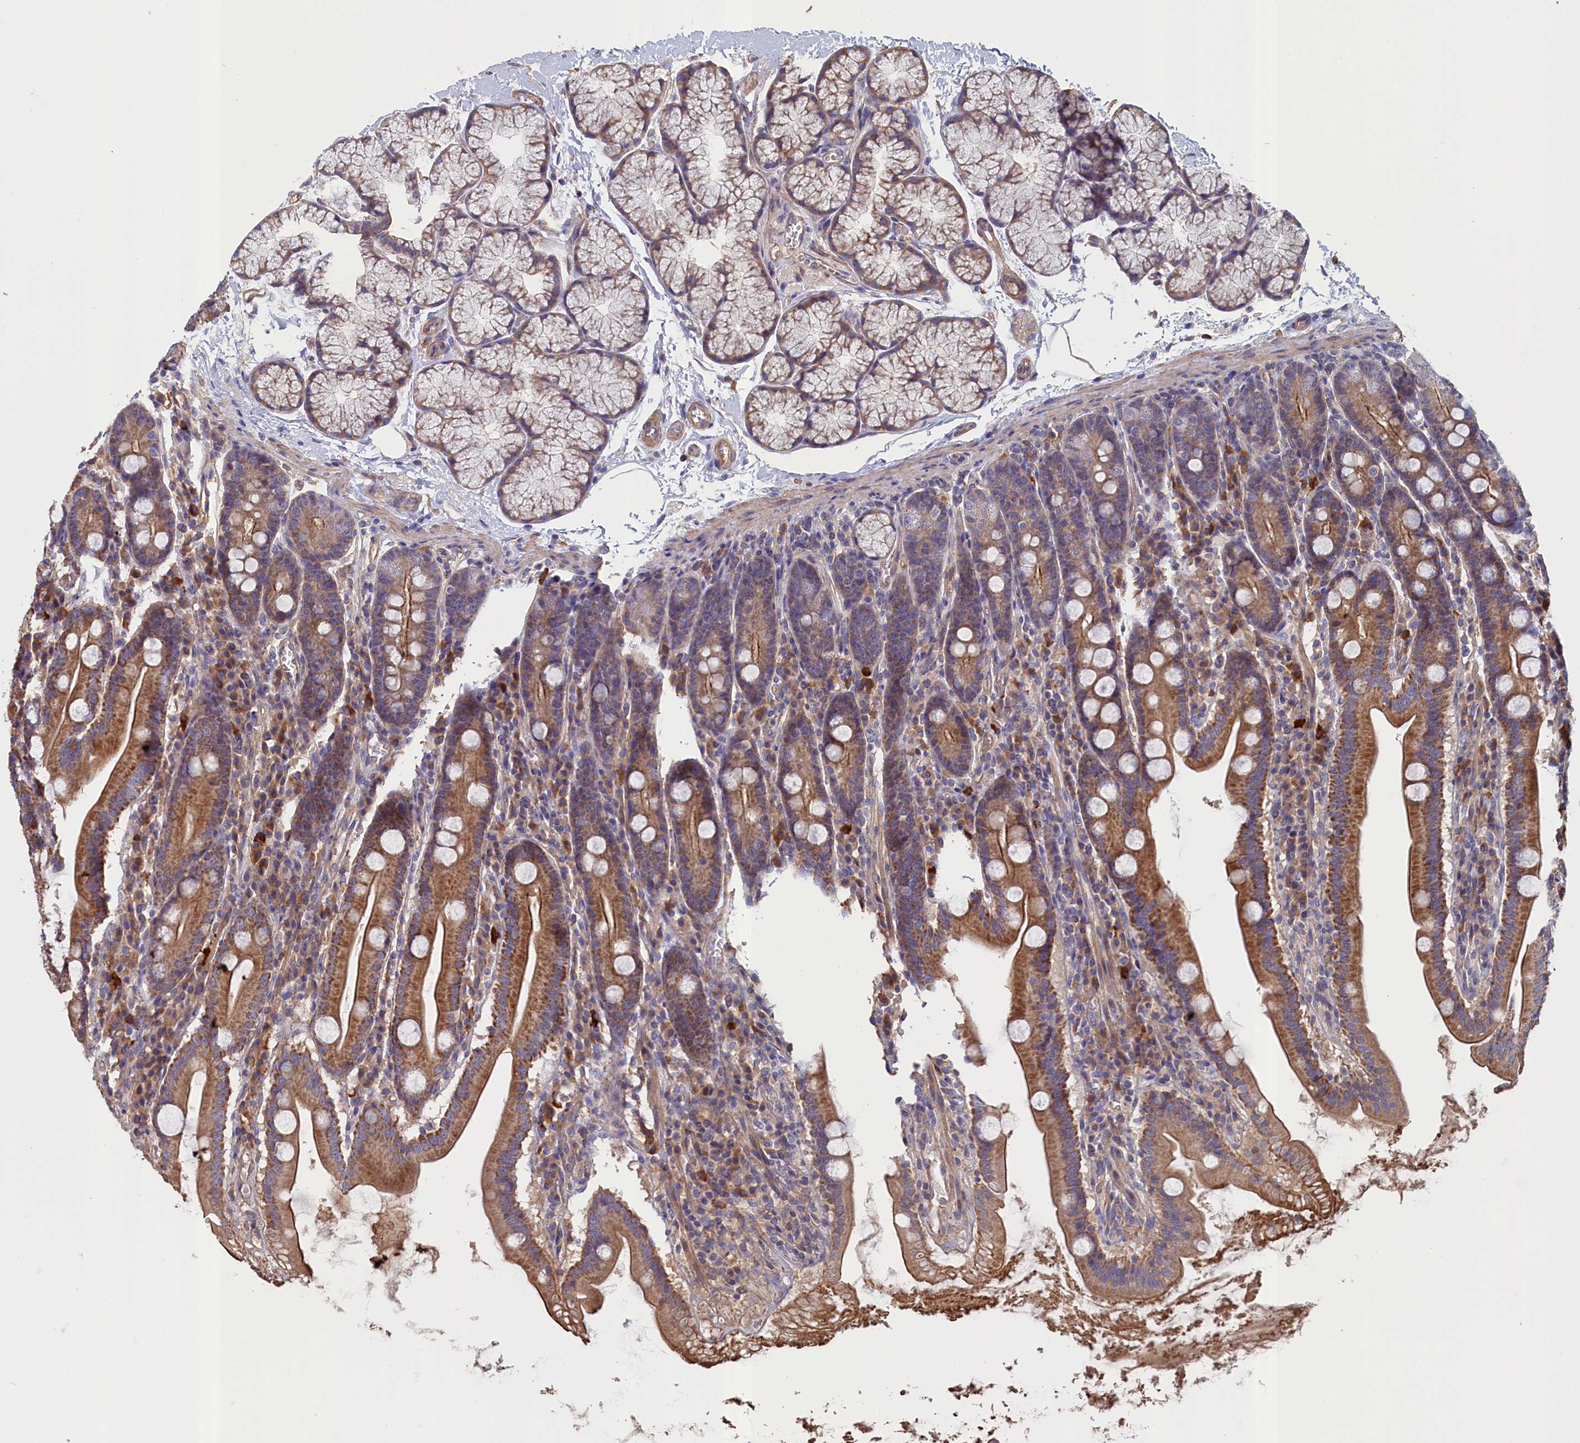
{"staining": {"intensity": "moderate", "quantity": ">75%", "location": "cytoplasmic/membranous"}, "tissue": "duodenum", "cell_type": "Glandular cells", "image_type": "normal", "snomed": [{"axis": "morphology", "description": "Normal tissue, NOS"}, {"axis": "topography", "description": "Duodenum"}], "caption": "High-power microscopy captured an IHC micrograph of unremarkable duodenum, revealing moderate cytoplasmic/membranous positivity in about >75% of glandular cells.", "gene": "ANKRD2", "patient": {"sex": "male", "age": 35}}